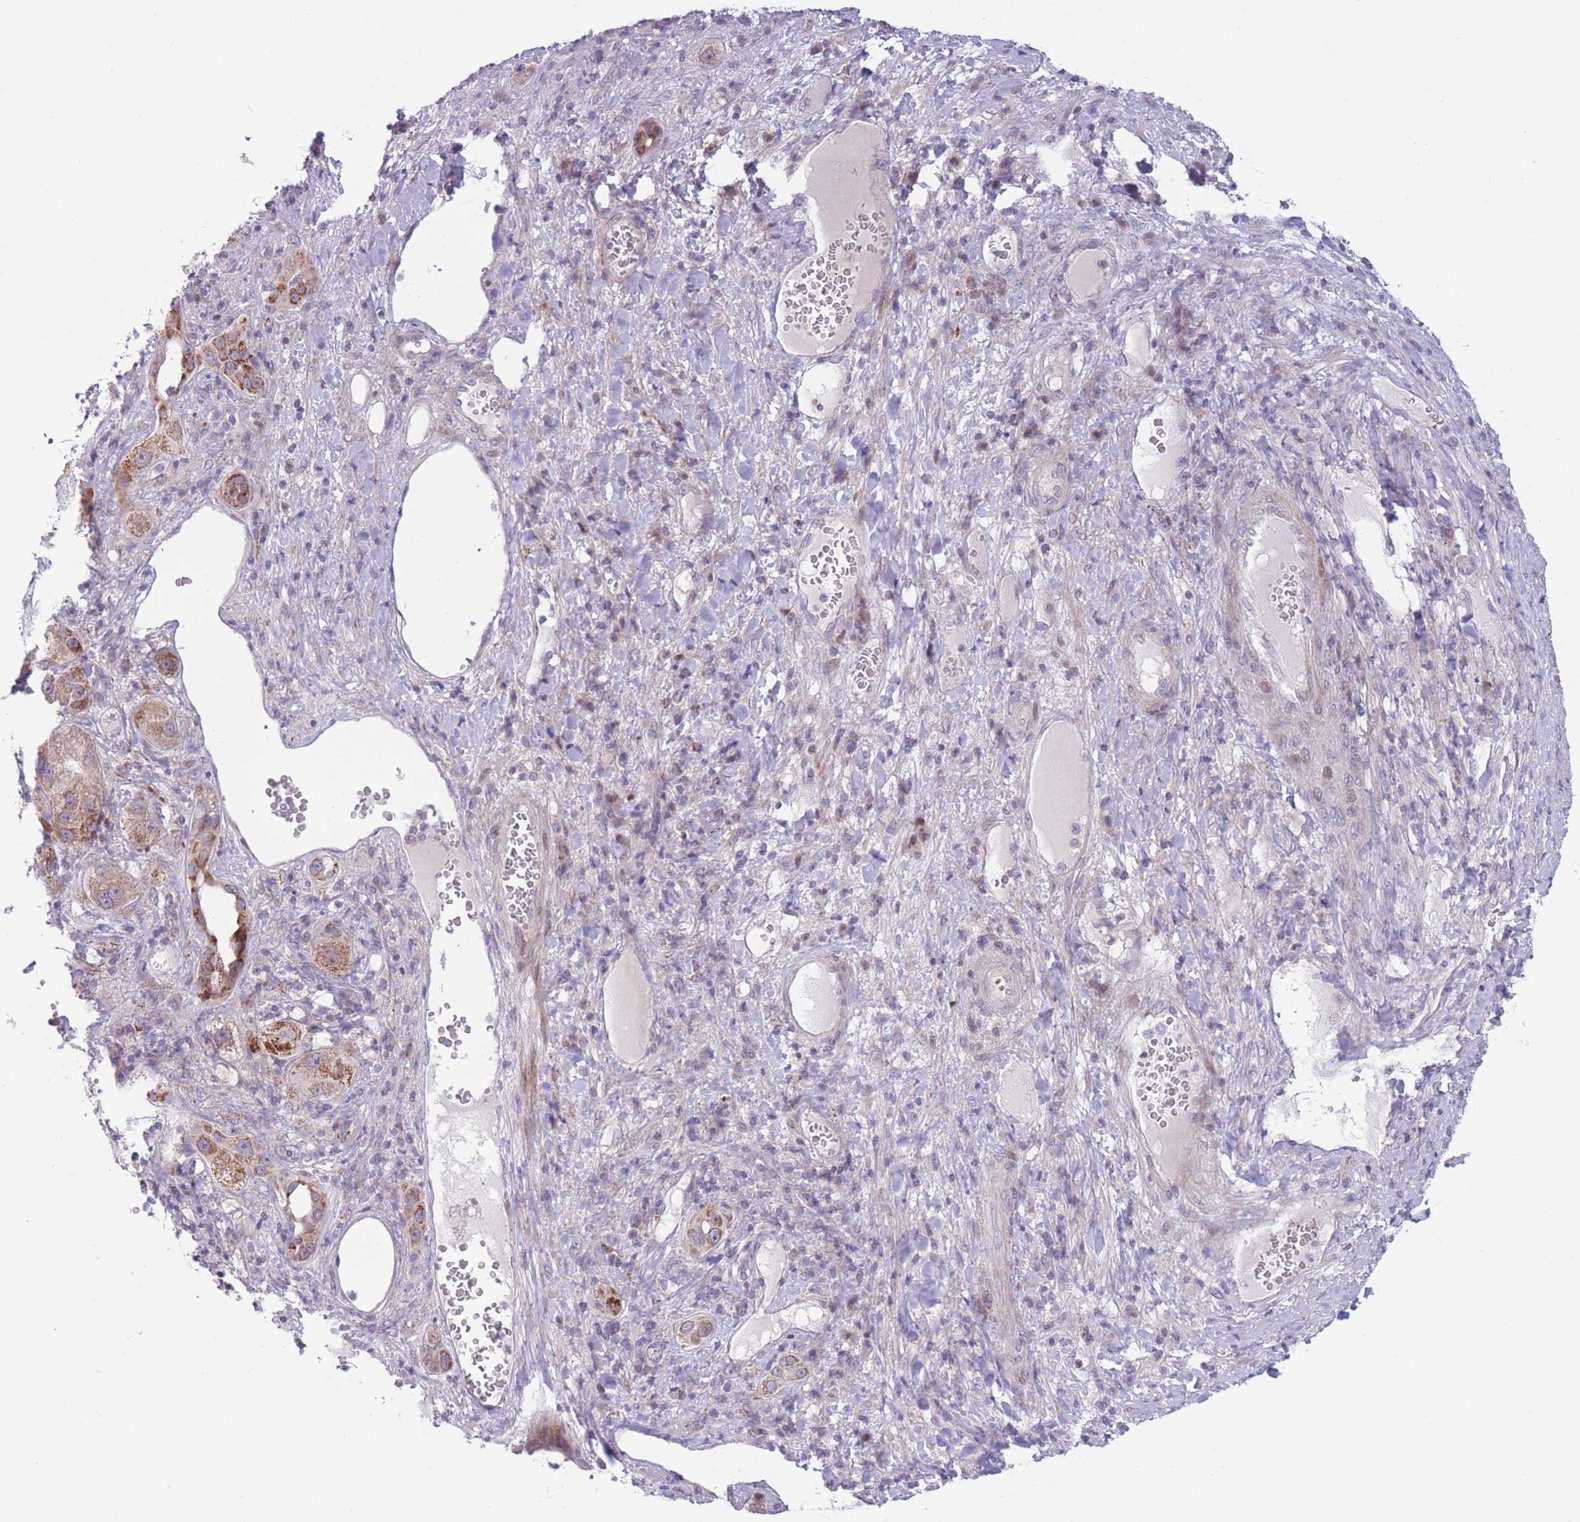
{"staining": {"intensity": "moderate", "quantity": ">75%", "location": "cytoplasmic/membranous"}, "tissue": "liver cancer", "cell_type": "Tumor cells", "image_type": "cancer", "snomed": [{"axis": "morphology", "description": "Carcinoma, Hepatocellular, NOS"}, {"axis": "topography", "description": "Liver"}], "caption": "IHC staining of liver cancer, which demonstrates medium levels of moderate cytoplasmic/membranous expression in about >75% of tumor cells indicating moderate cytoplasmic/membranous protein positivity. The staining was performed using DAB (3,3'-diaminobenzidine) (brown) for protein detection and nuclei were counterstained in hematoxylin (blue).", "gene": "PDE4A", "patient": {"sex": "female", "age": 73}}